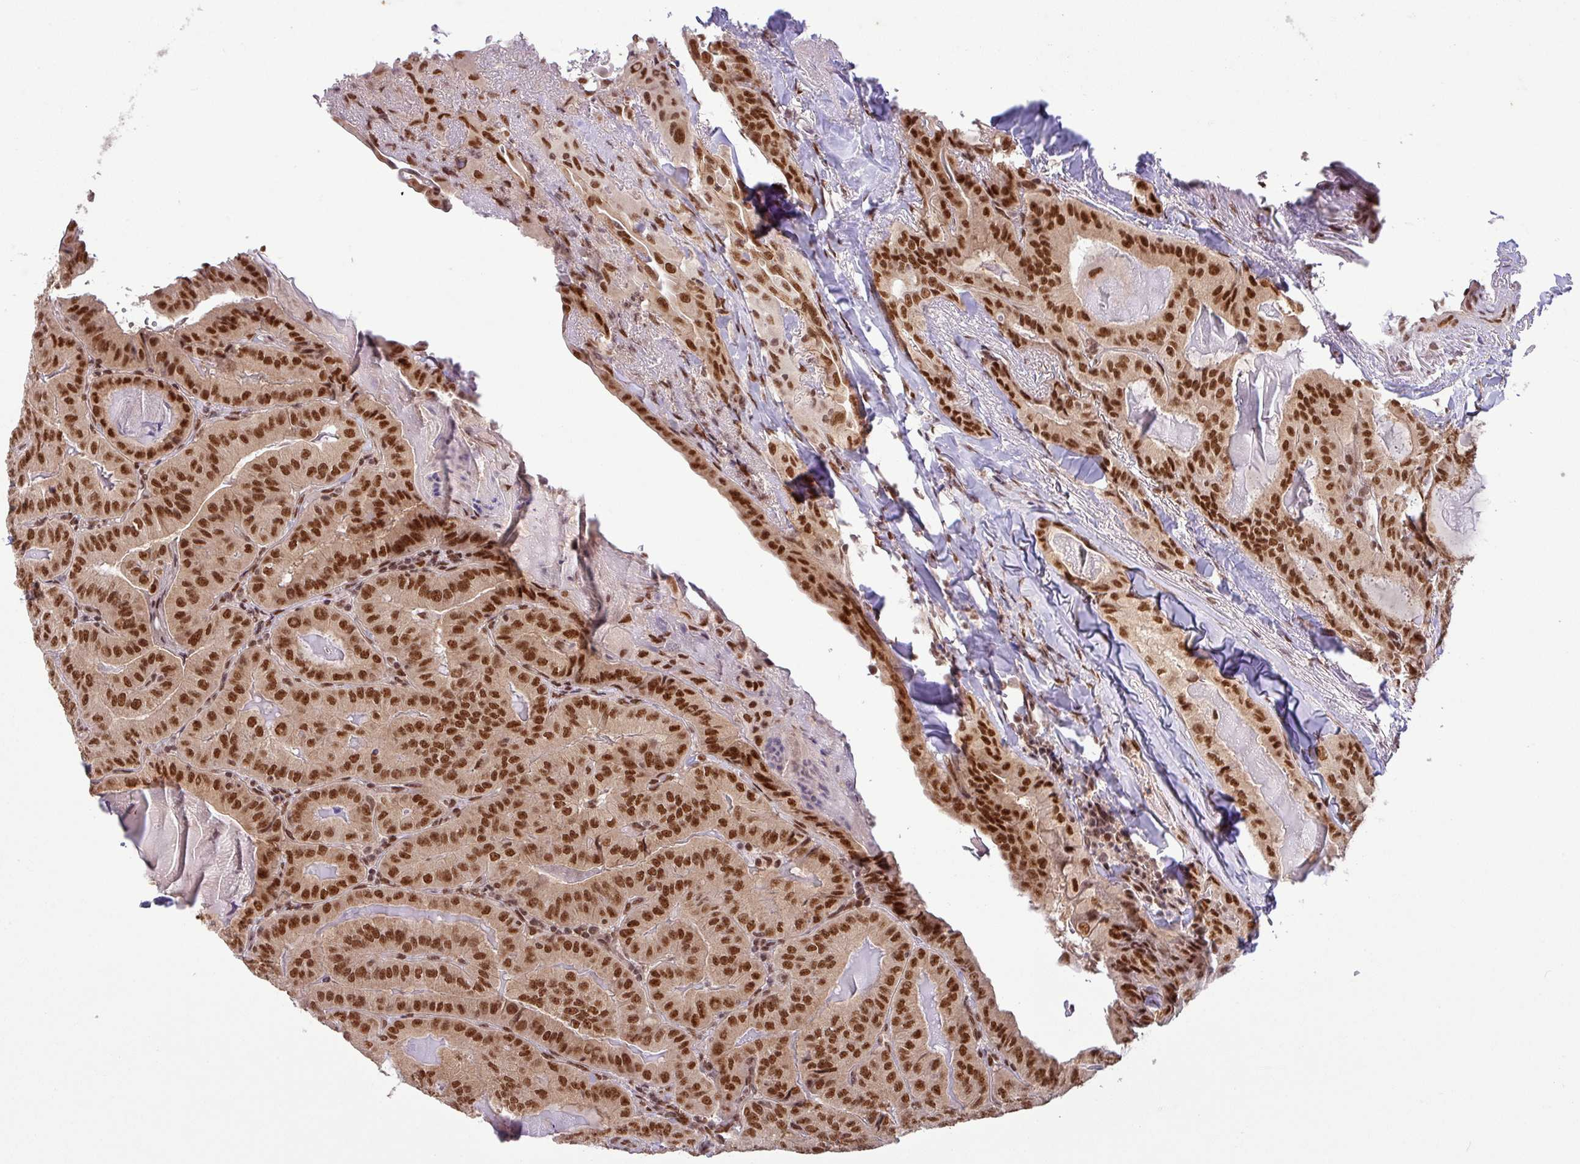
{"staining": {"intensity": "strong", "quantity": ">75%", "location": "nuclear"}, "tissue": "thyroid cancer", "cell_type": "Tumor cells", "image_type": "cancer", "snomed": [{"axis": "morphology", "description": "Papillary adenocarcinoma, NOS"}, {"axis": "topography", "description": "Thyroid gland"}], "caption": "Immunohistochemical staining of thyroid papillary adenocarcinoma displays high levels of strong nuclear positivity in approximately >75% of tumor cells.", "gene": "SRSF2", "patient": {"sex": "female", "age": 68}}